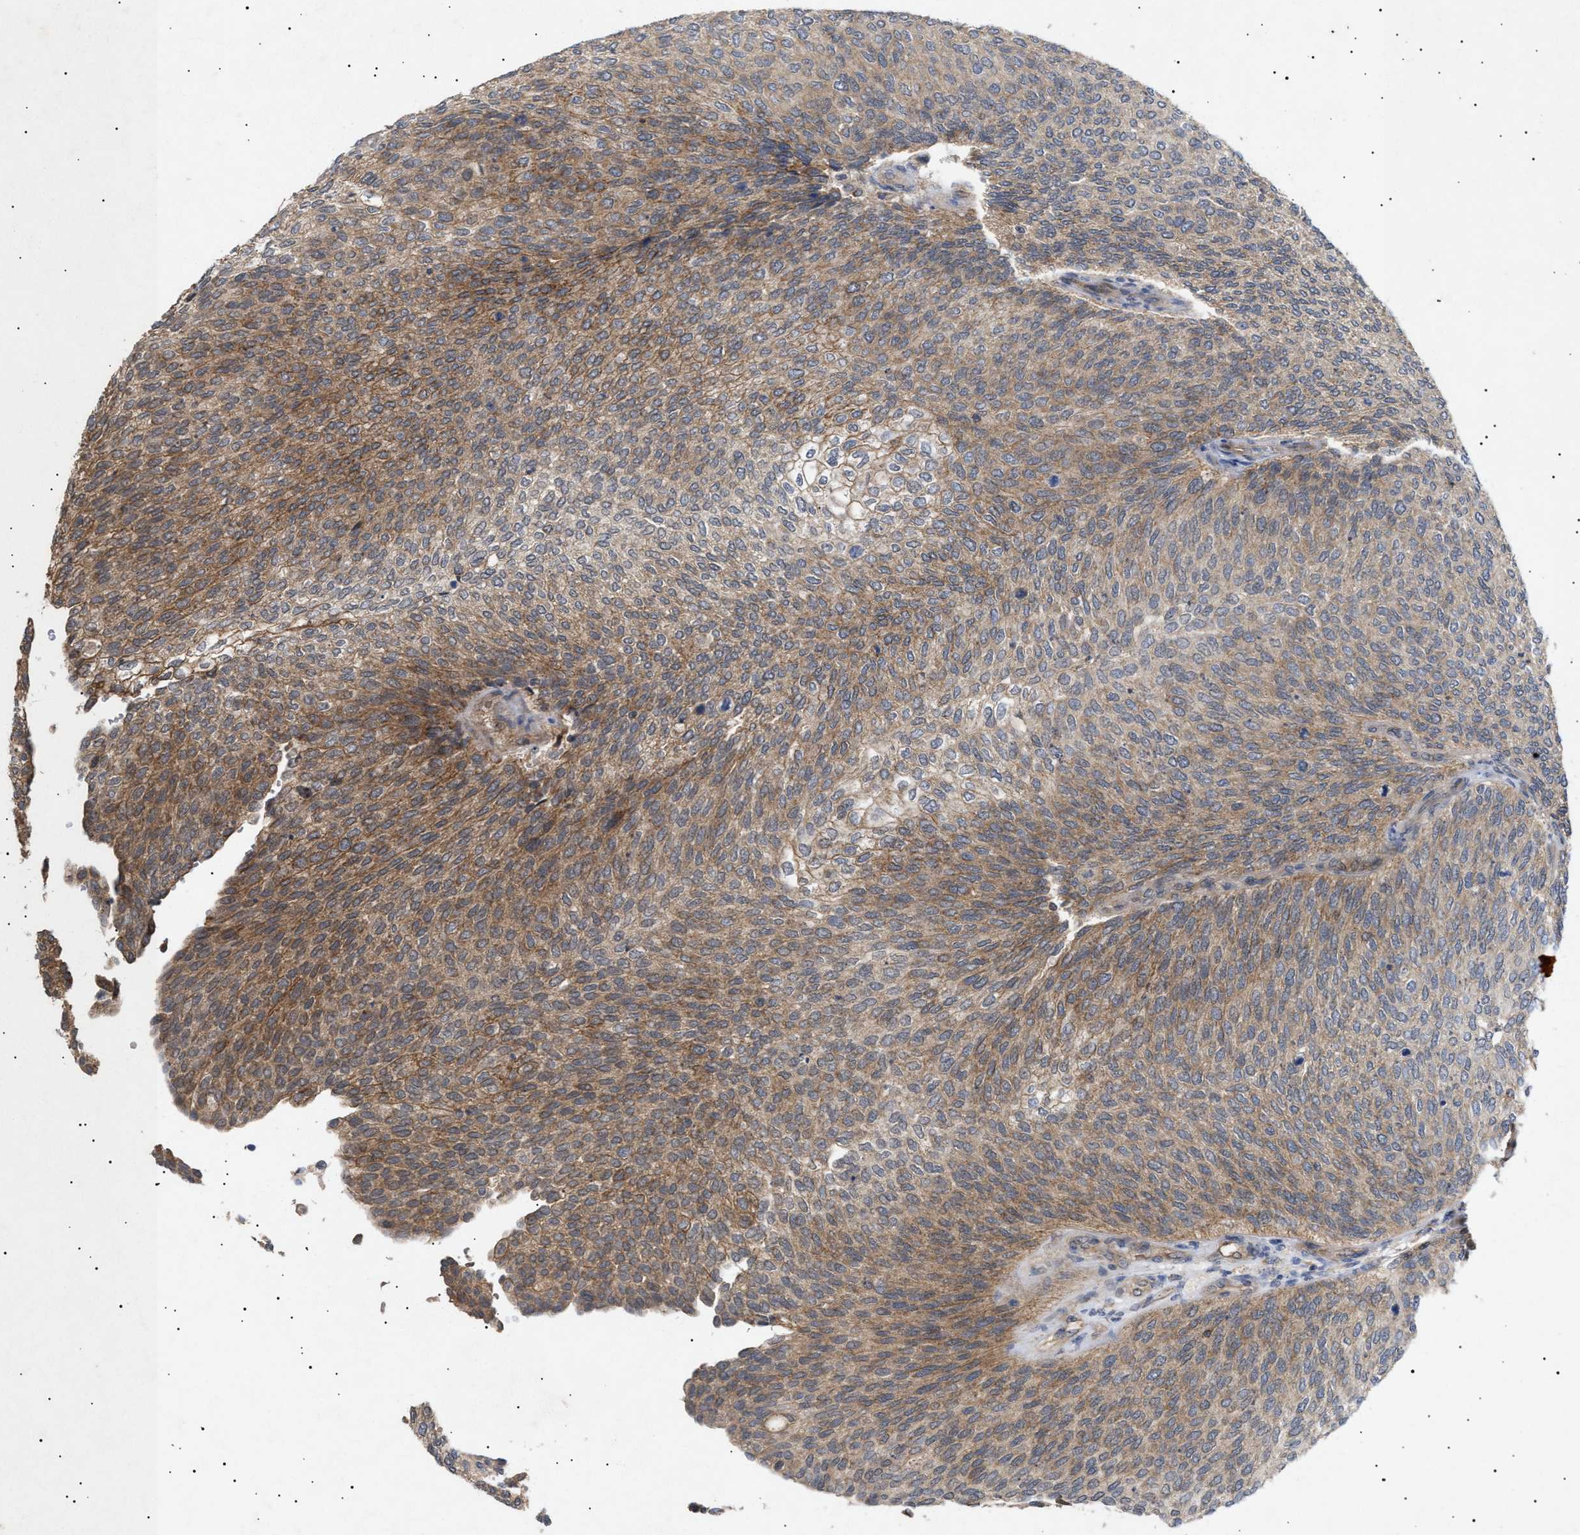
{"staining": {"intensity": "moderate", "quantity": ">75%", "location": "cytoplasmic/membranous"}, "tissue": "urothelial cancer", "cell_type": "Tumor cells", "image_type": "cancer", "snomed": [{"axis": "morphology", "description": "Urothelial carcinoma, Low grade"}, {"axis": "topography", "description": "Urinary bladder"}], "caption": "Immunohistochemistry (IHC) micrograph of neoplastic tissue: urothelial carcinoma (low-grade) stained using immunohistochemistry demonstrates medium levels of moderate protein expression localized specifically in the cytoplasmic/membranous of tumor cells, appearing as a cytoplasmic/membranous brown color.", "gene": "SIRT5", "patient": {"sex": "female", "age": 79}}